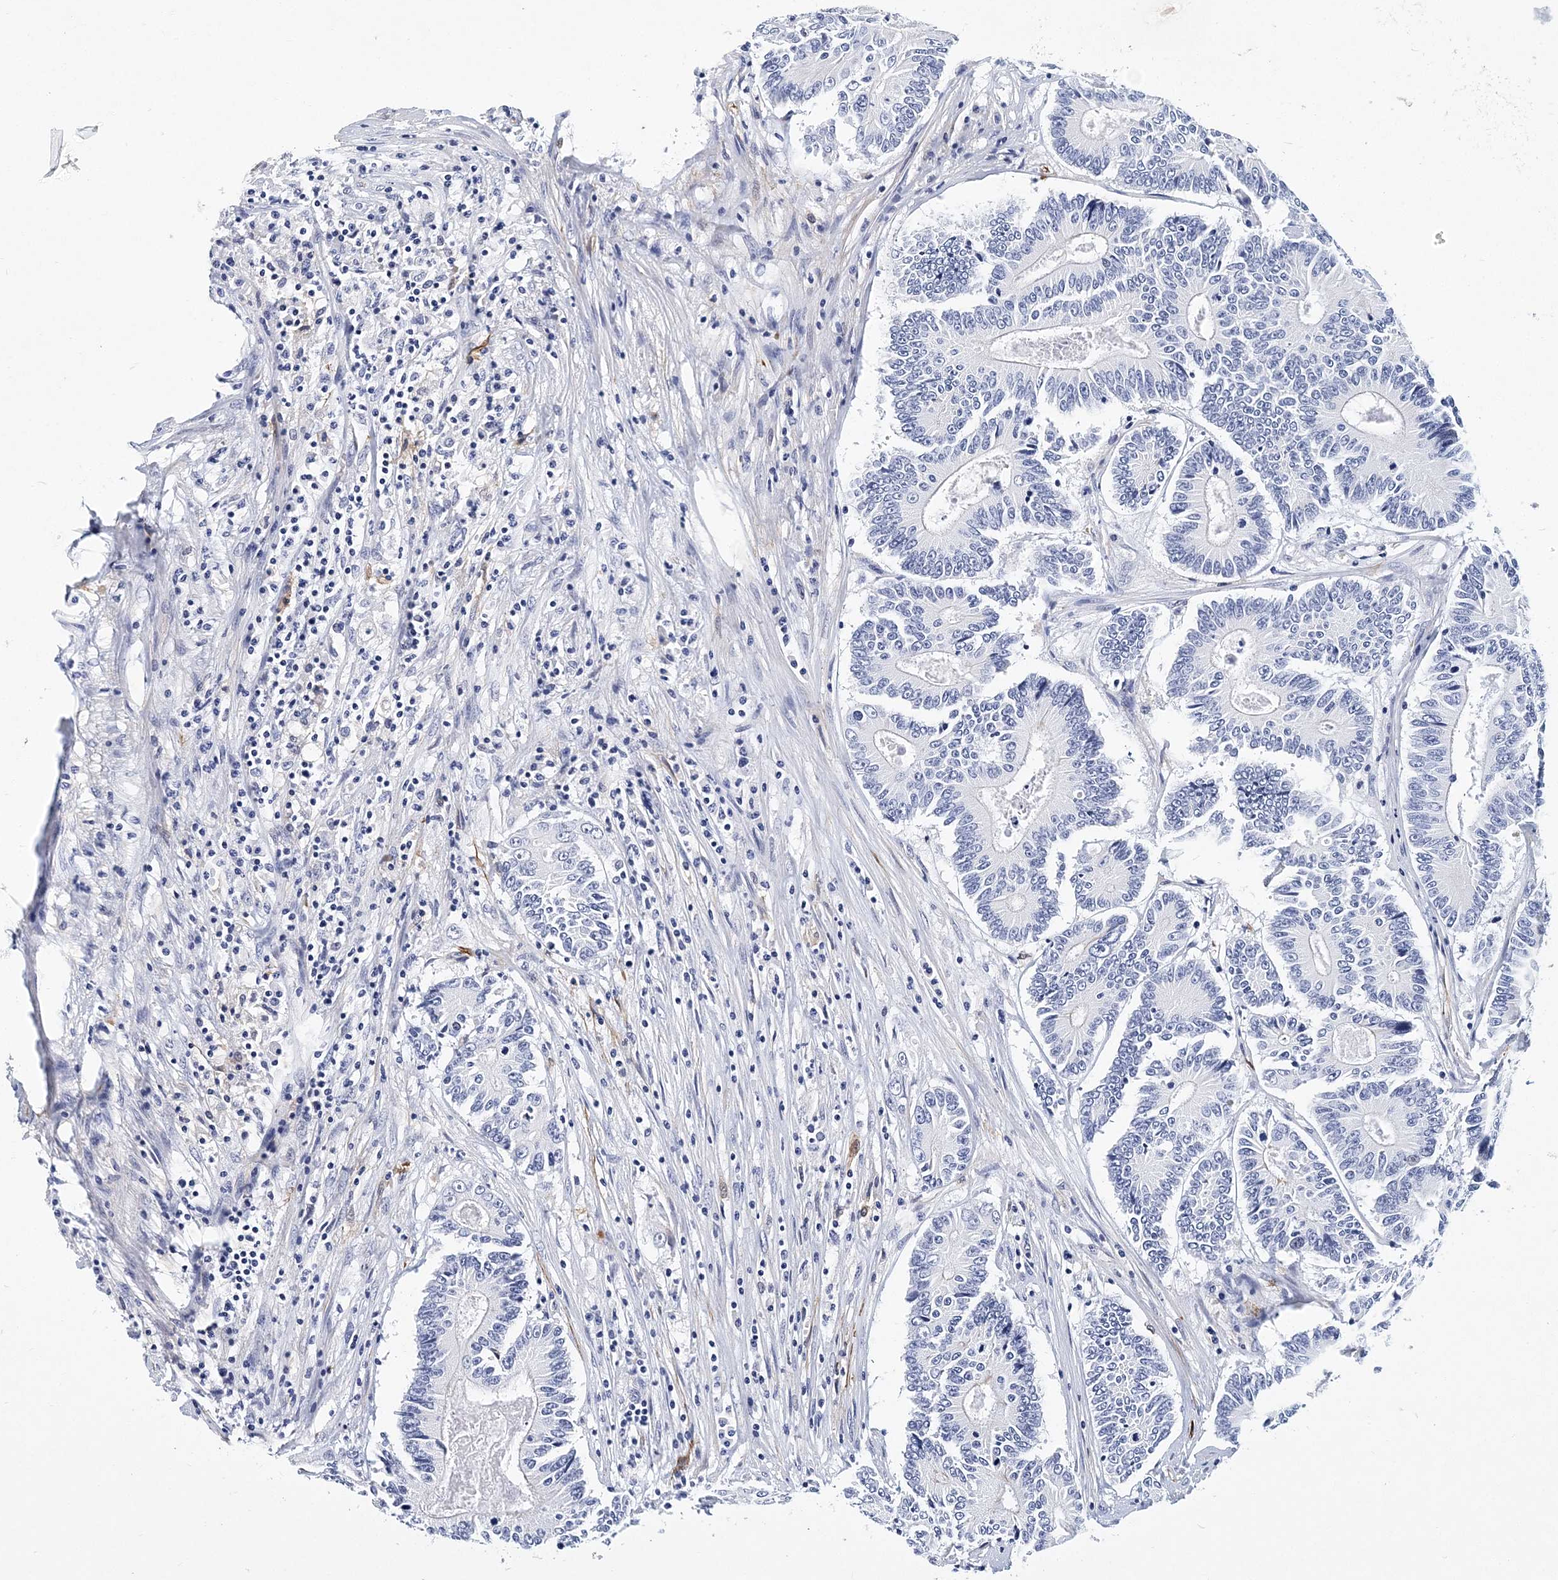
{"staining": {"intensity": "negative", "quantity": "none", "location": "none"}, "tissue": "colorectal cancer", "cell_type": "Tumor cells", "image_type": "cancer", "snomed": [{"axis": "morphology", "description": "Adenocarcinoma, NOS"}, {"axis": "topography", "description": "Colon"}], "caption": "Histopathology image shows no protein positivity in tumor cells of colorectal adenocarcinoma tissue. Nuclei are stained in blue.", "gene": "ITGA2B", "patient": {"sex": "male", "age": 83}}